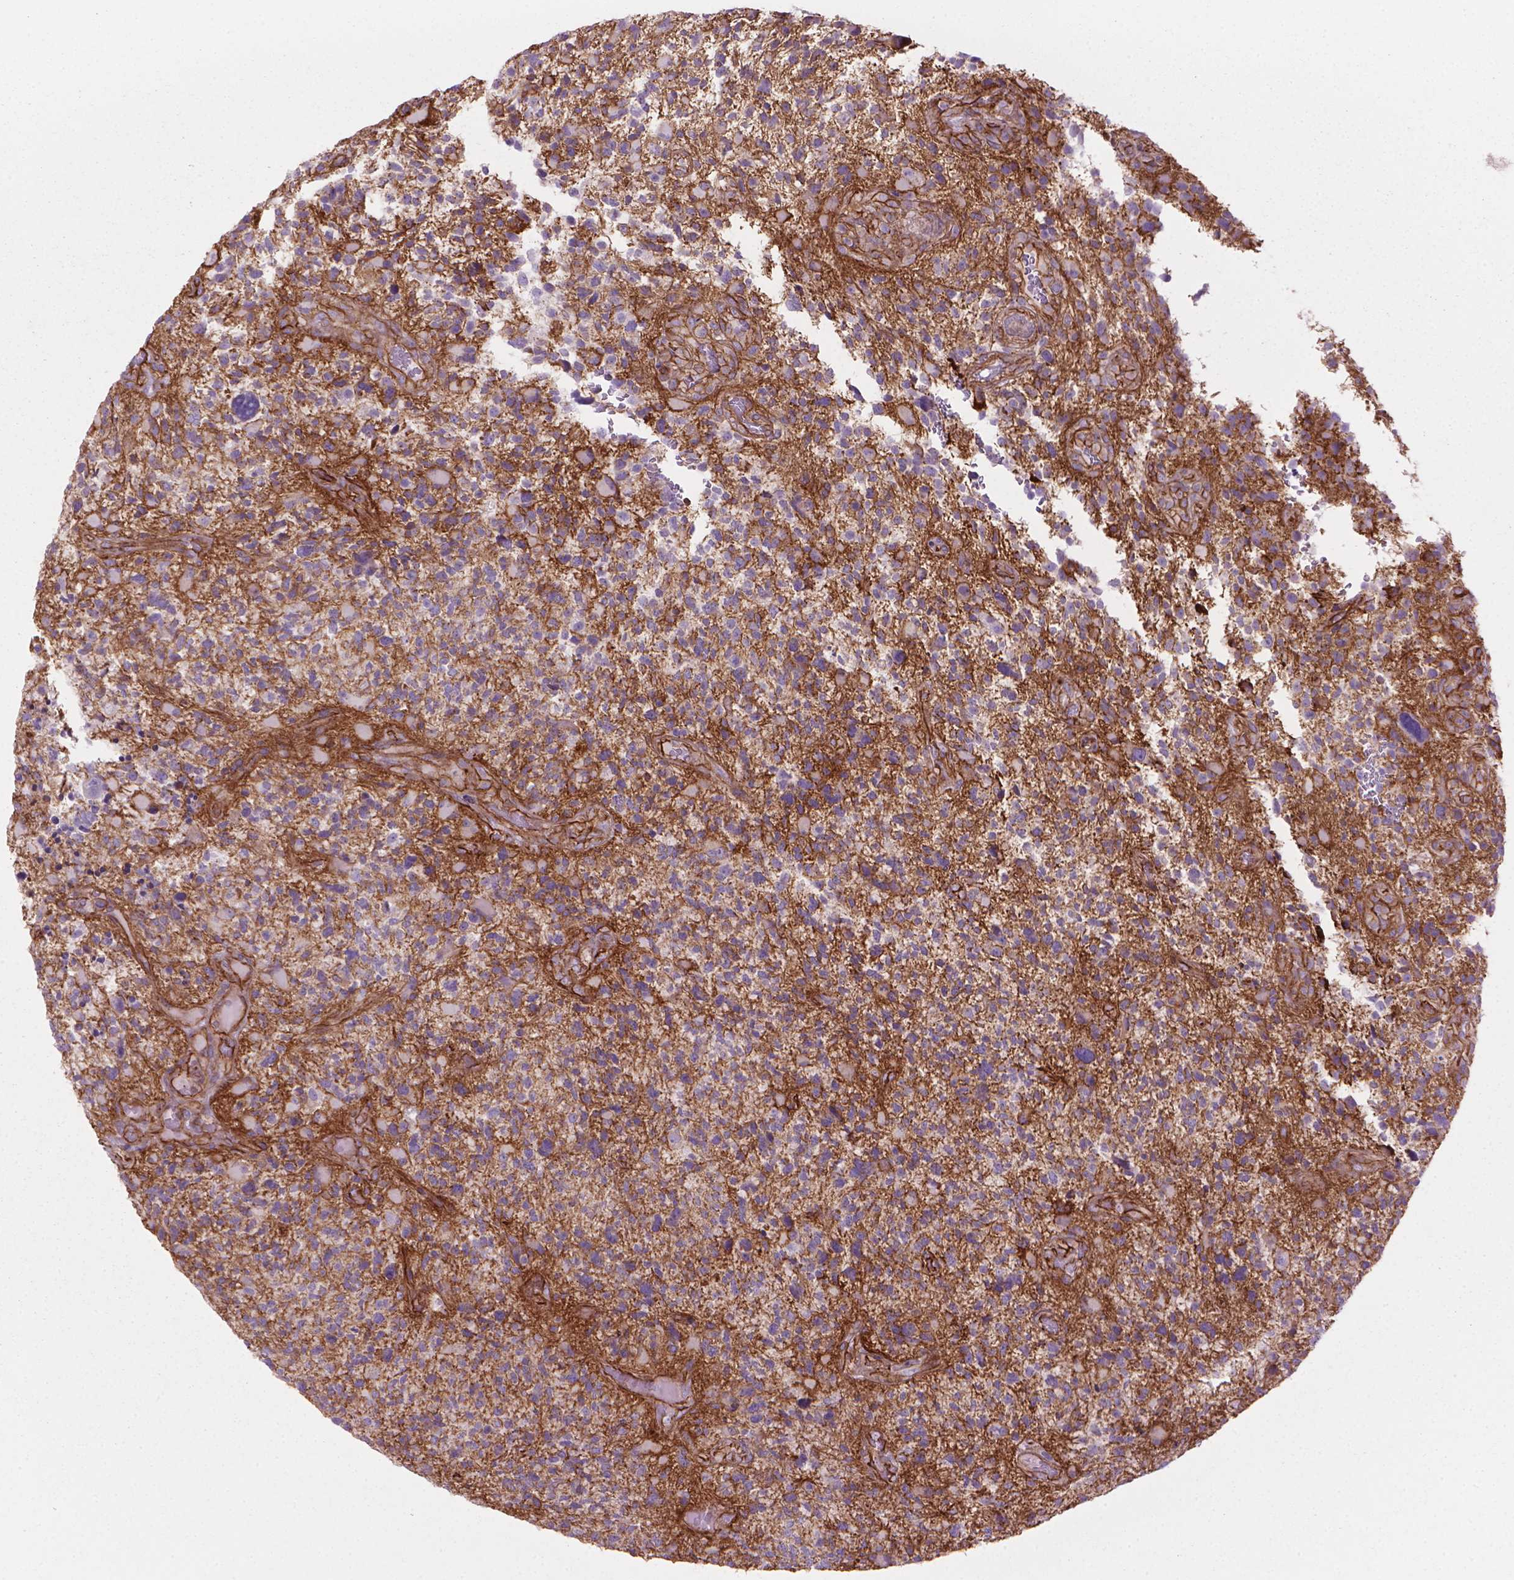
{"staining": {"intensity": "negative", "quantity": "none", "location": "none"}, "tissue": "glioma", "cell_type": "Tumor cells", "image_type": "cancer", "snomed": [{"axis": "morphology", "description": "Glioma, malignant, High grade"}, {"axis": "topography", "description": "Brain"}], "caption": "There is no significant positivity in tumor cells of glioma.", "gene": "TENT5A", "patient": {"sex": "female", "age": 71}}